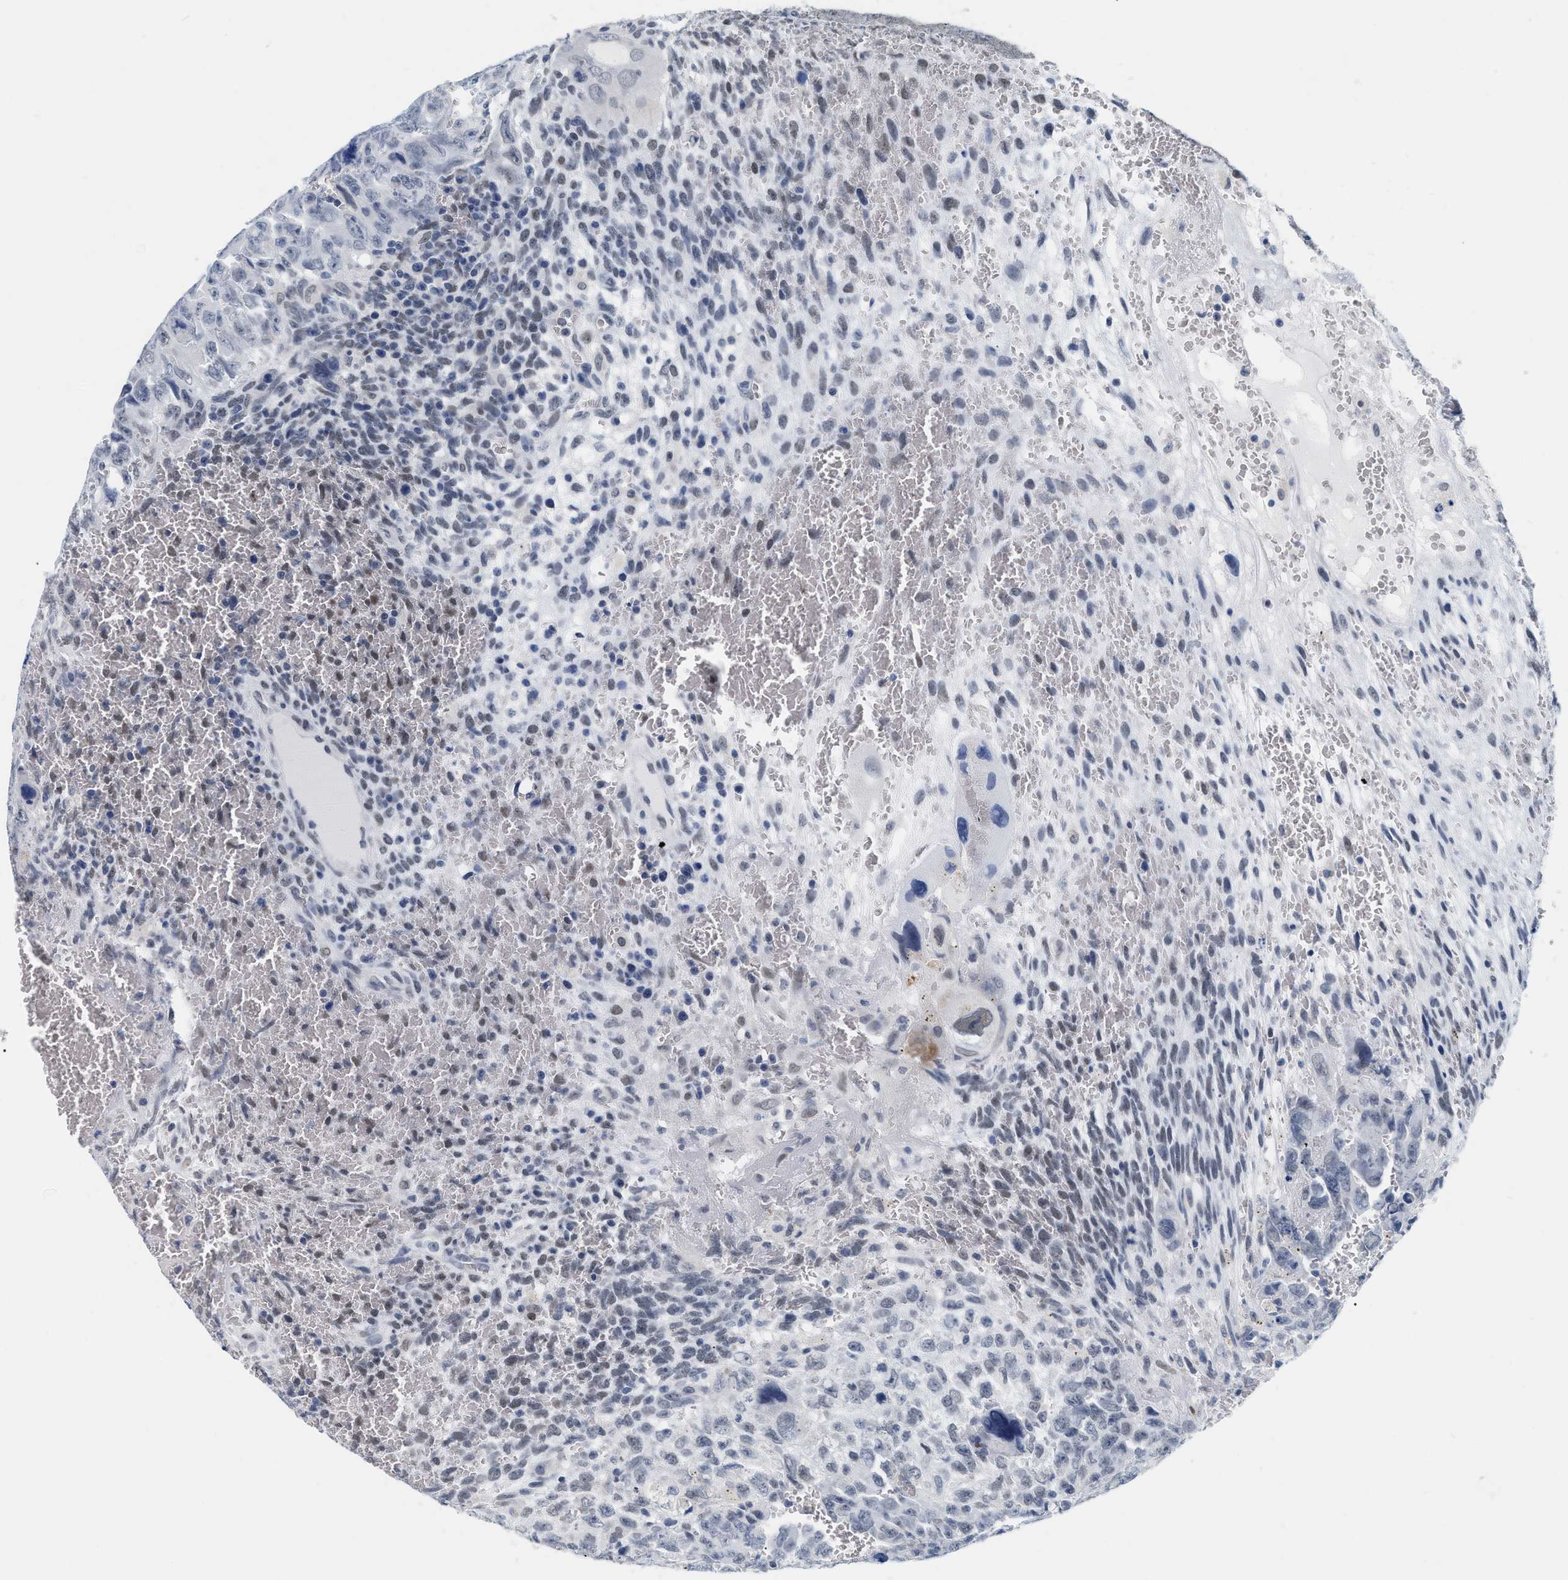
{"staining": {"intensity": "weak", "quantity": "<25%", "location": "nuclear"}, "tissue": "testis cancer", "cell_type": "Tumor cells", "image_type": "cancer", "snomed": [{"axis": "morphology", "description": "Carcinoma, Embryonal, NOS"}, {"axis": "topography", "description": "Testis"}], "caption": "DAB (3,3'-diaminobenzidine) immunohistochemical staining of human testis cancer (embryonal carcinoma) displays no significant expression in tumor cells.", "gene": "XIRP1", "patient": {"sex": "male", "age": 28}}